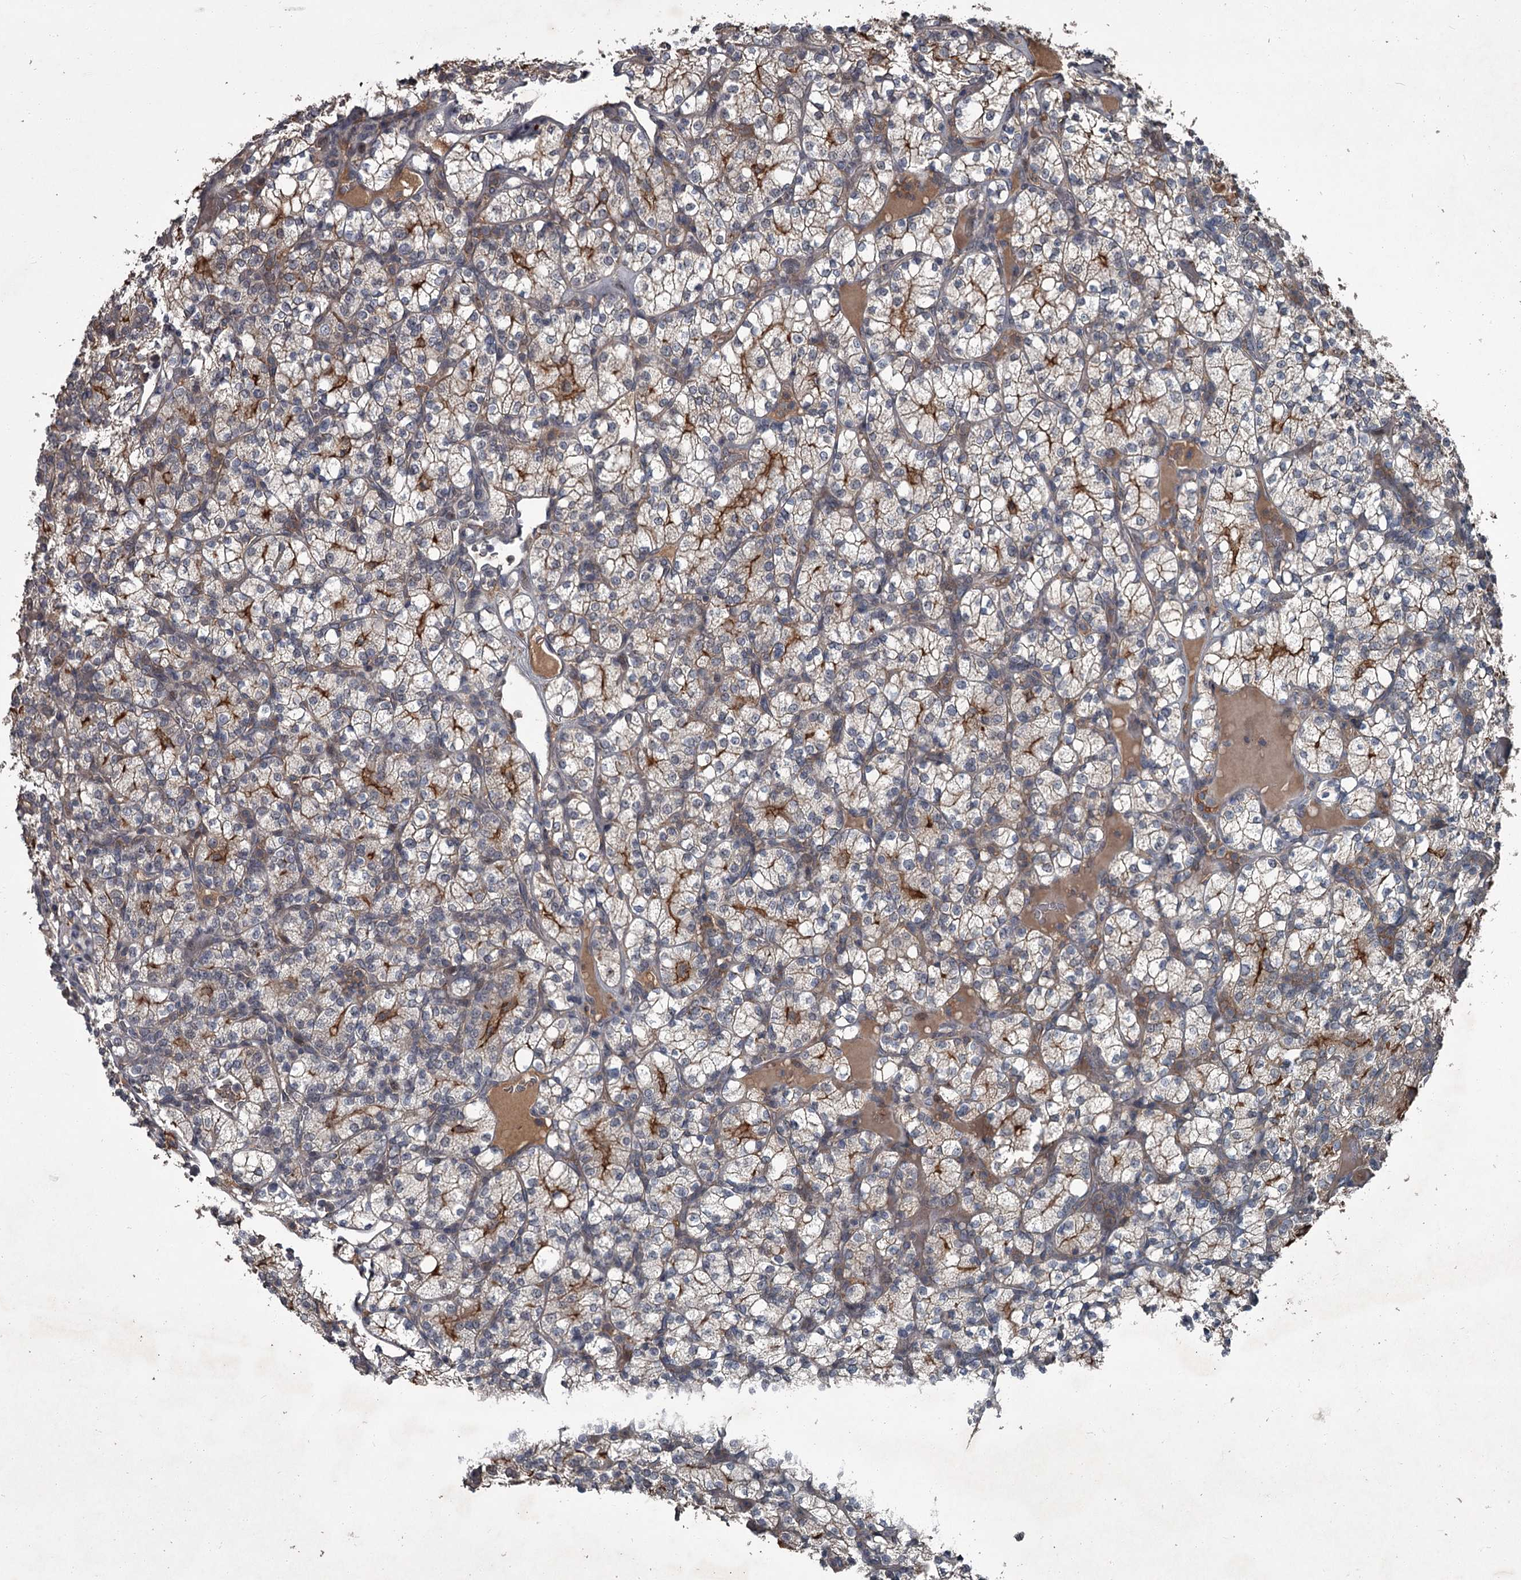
{"staining": {"intensity": "weak", "quantity": "25%-75%", "location": "cytoplasmic/membranous"}, "tissue": "renal cancer", "cell_type": "Tumor cells", "image_type": "cancer", "snomed": [{"axis": "morphology", "description": "Adenocarcinoma, NOS"}, {"axis": "topography", "description": "Kidney"}], "caption": "This photomicrograph shows immunohistochemistry staining of adenocarcinoma (renal), with low weak cytoplasmic/membranous expression in approximately 25%-75% of tumor cells.", "gene": "FLVCR2", "patient": {"sex": "male", "age": 77}}